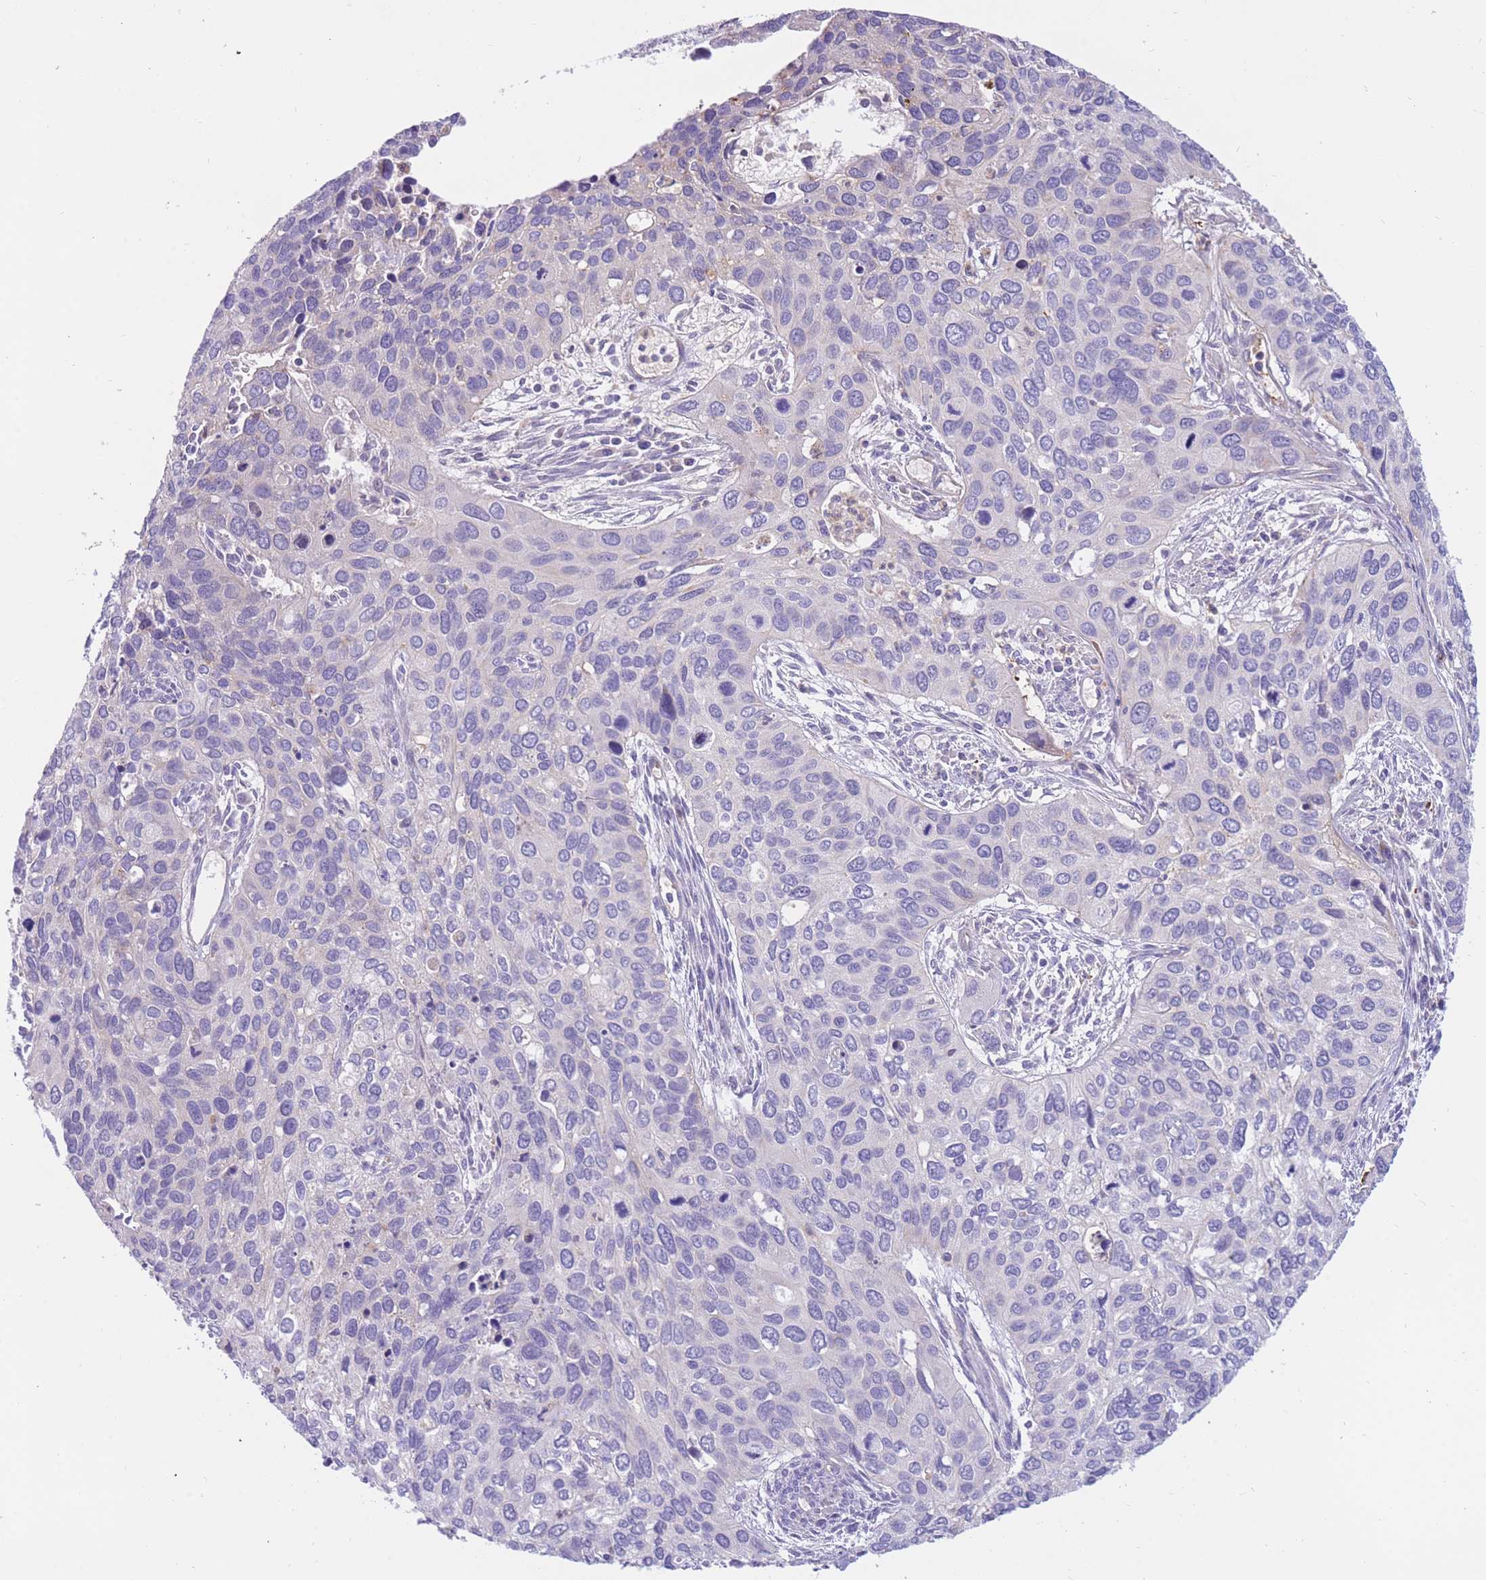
{"staining": {"intensity": "negative", "quantity": "none", "location": "none"}, "tissue": "cervical cancer", "cell_type": "Tumor cells", "image_type": "cancer", "snomed": [{"axis": "morphology", "description": "Squamous cell carcinoma, NOS"}, {"axis": "topography", "description": "Cervix"}], "caption": "There is no significant positivity in tumor cells of squamous cell carcinoma (cervical).", "gene": "SULT1A1", "patient": {"sex": "female", "age": 55}}